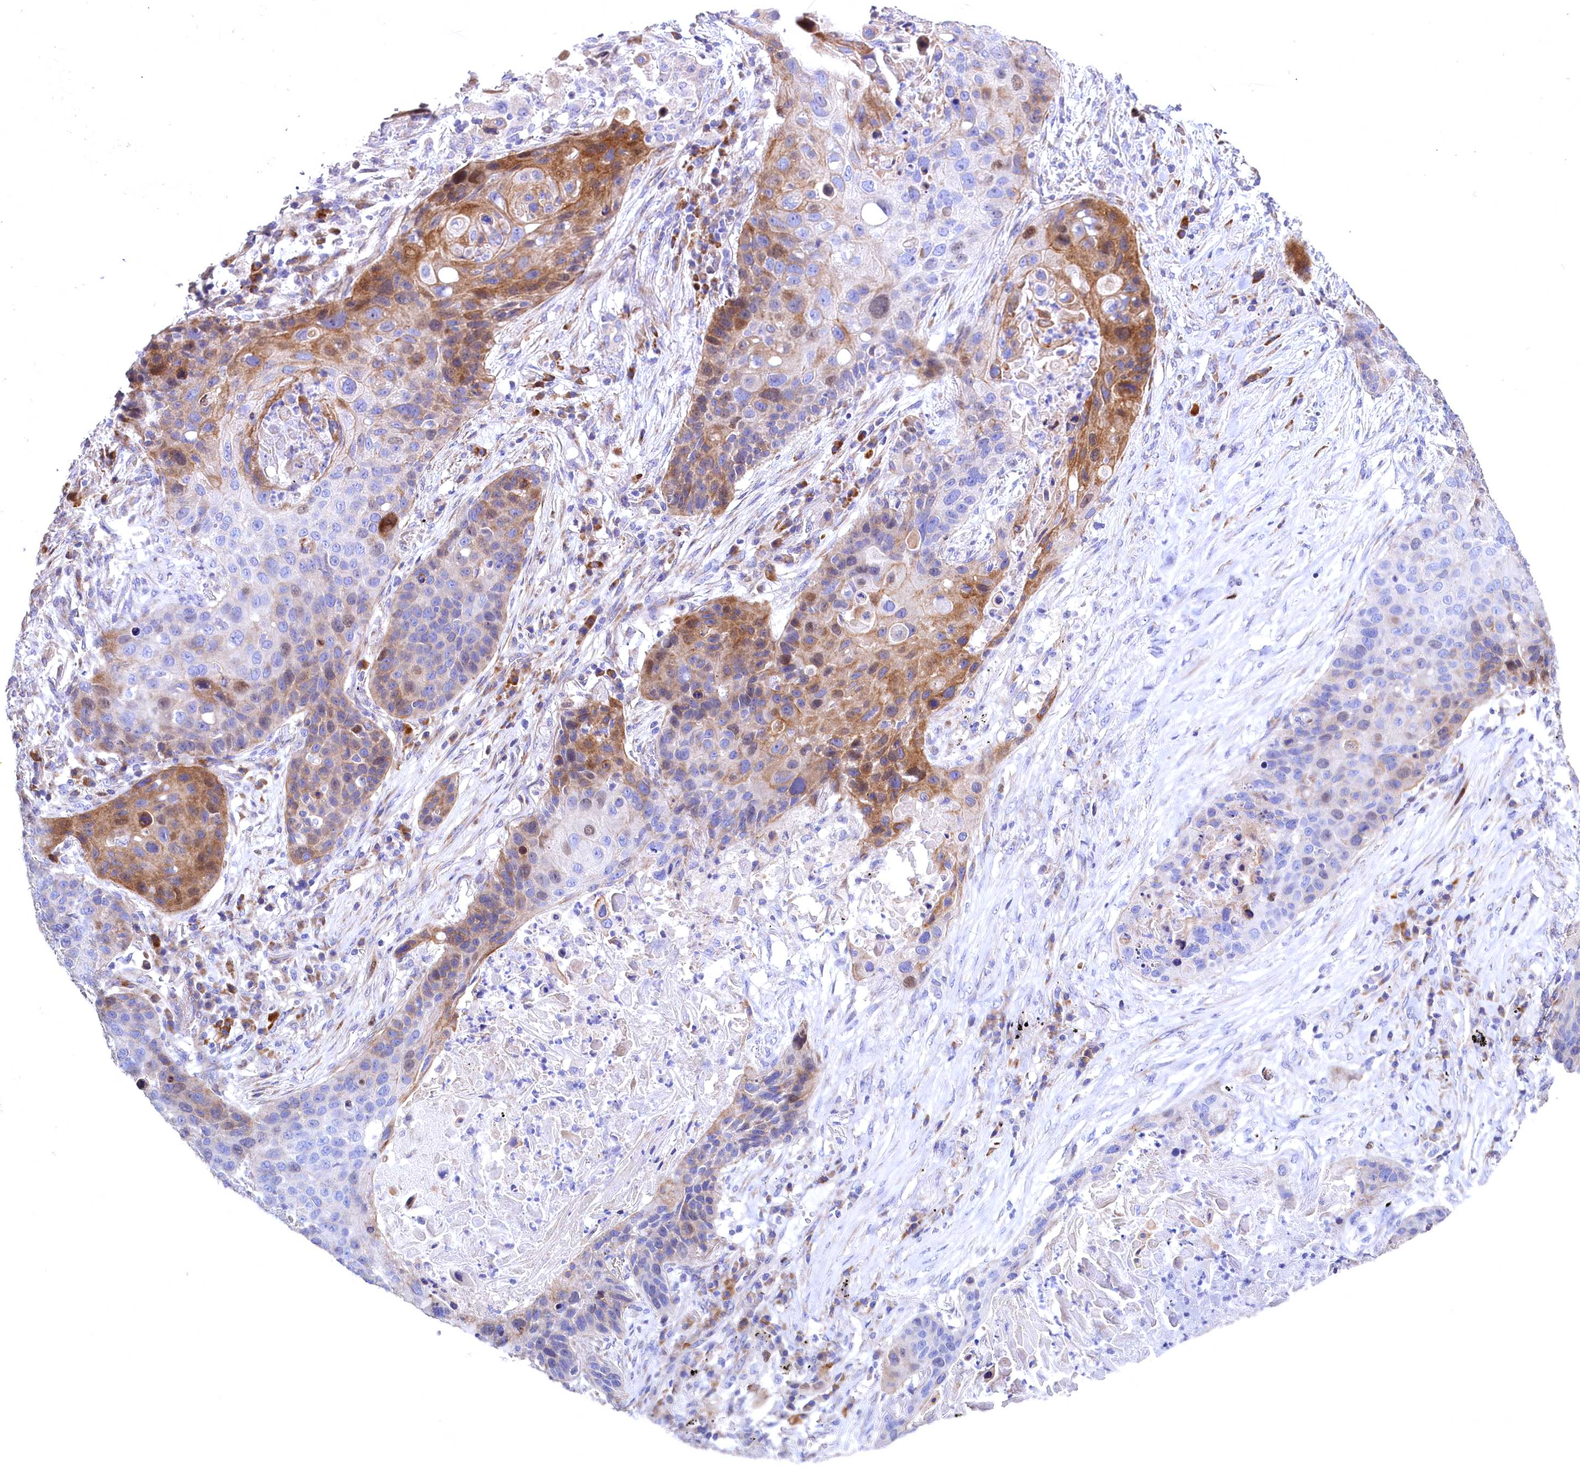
{"staining": {"intensity": "moderate", "quantity": "25%-75%", "location": "cytoplasmic/membranous"}, "tissue": "lung cancer", "cell_type": "Tumor cells", "image_type": "cancer", "snomed": [{"axis": "morphology", "description": "Squamous cell carcinoma, NOS"}, {"axis": "topography", "description": "Lung"}], "caption": "Squamous cell carcinoma (lung) stained with a protein marker shows moderate staining in tumor cells.", "gene": "WNT8A", "patient": {"sex": "female", "age": 63}}